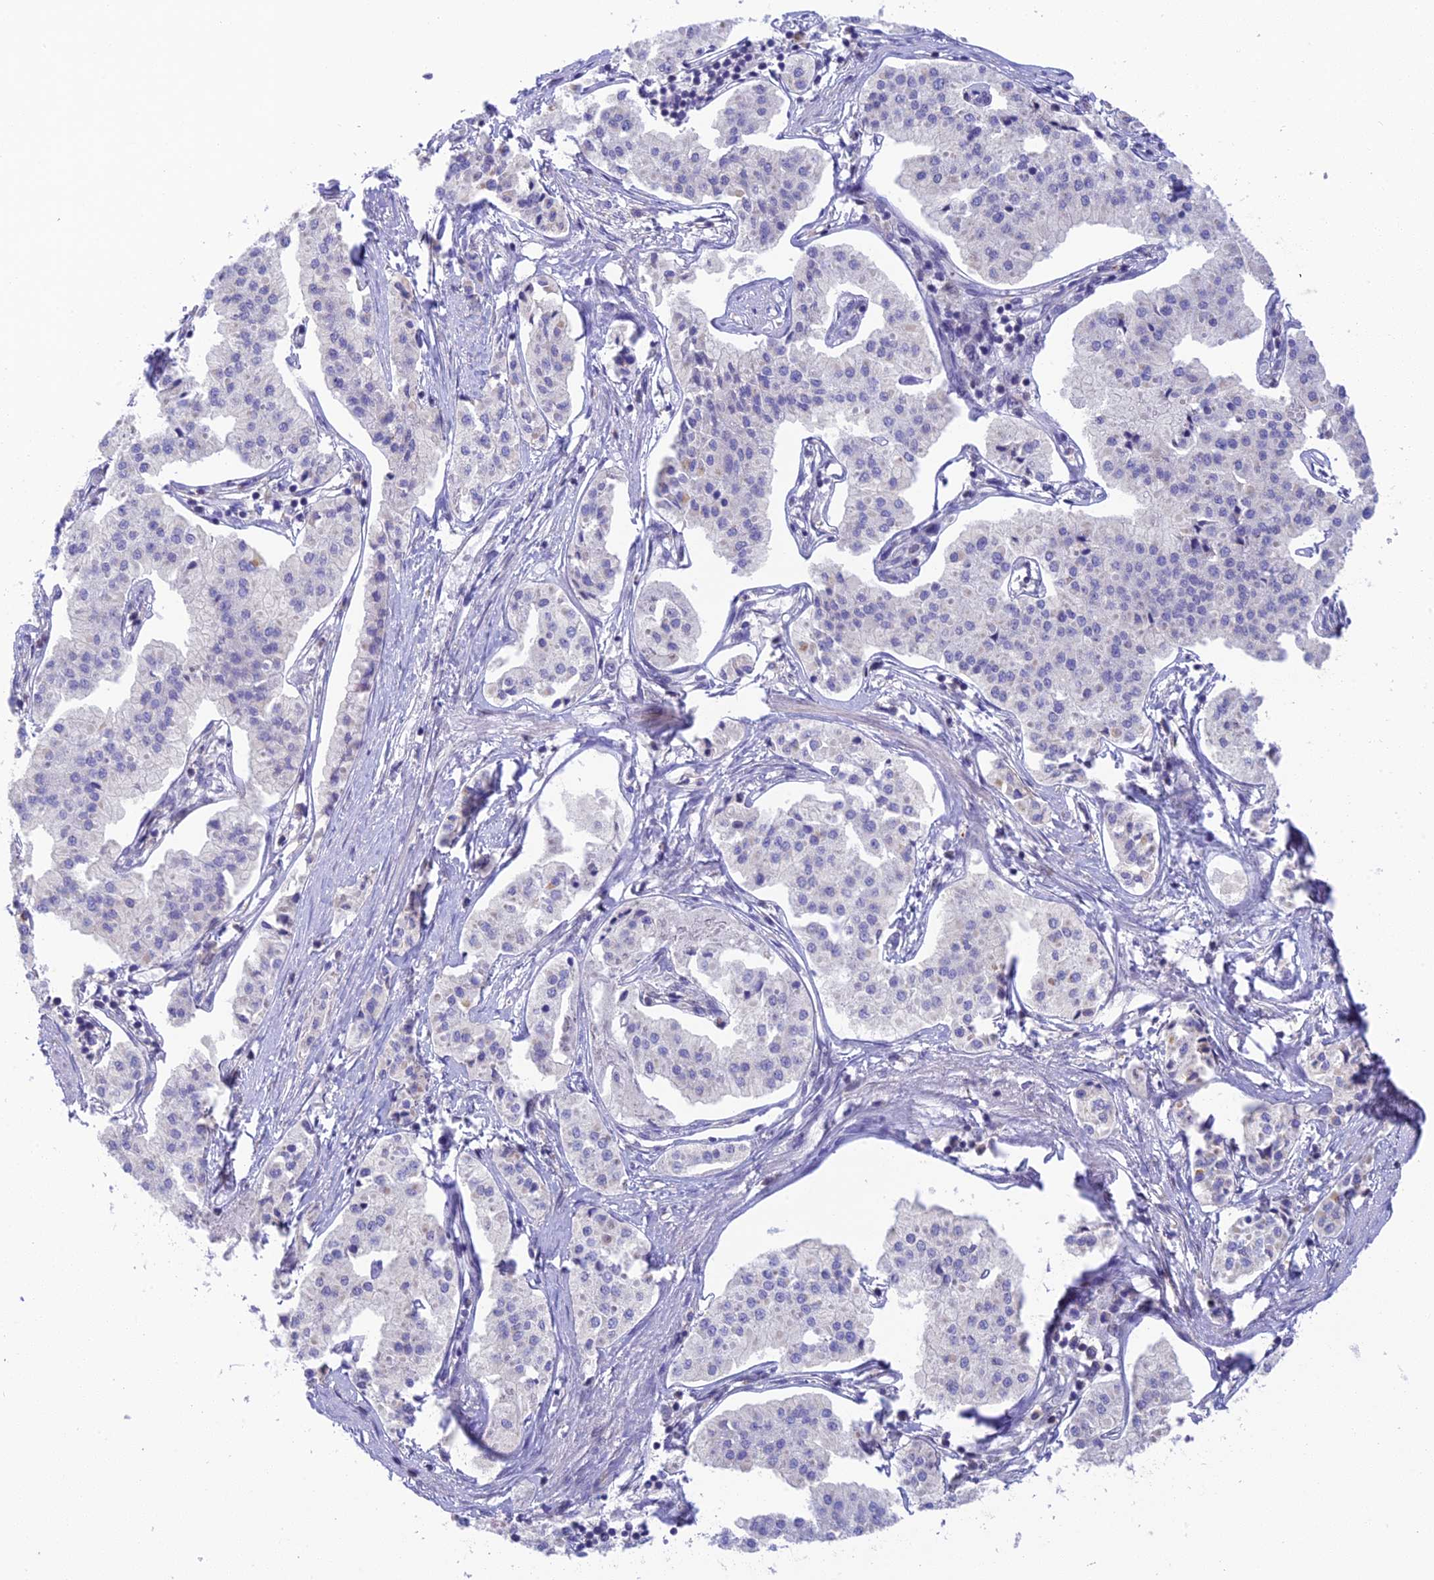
{"staining": {"intensity": "negative", "quantity": "none", "location": "none"}, "tissue": "pancreatic cancer", "cell_type": "Tumor cells", "image_type": "cancer", "snomed": [{"axis": "morphology", "description": "Adenocarcinoma, NOS"}, {"axis": "topography", "description": "Pancreas"}], "caption": "IHC image of neoplastic tissue: human adenocarcinoma (pancreatic) stained with DAB (3,3'-diaminobenzidine) reveals no significant protein staining in tumor cells.", "gene": "BMT2", "patient": {"sex": "female", "age": 50}}